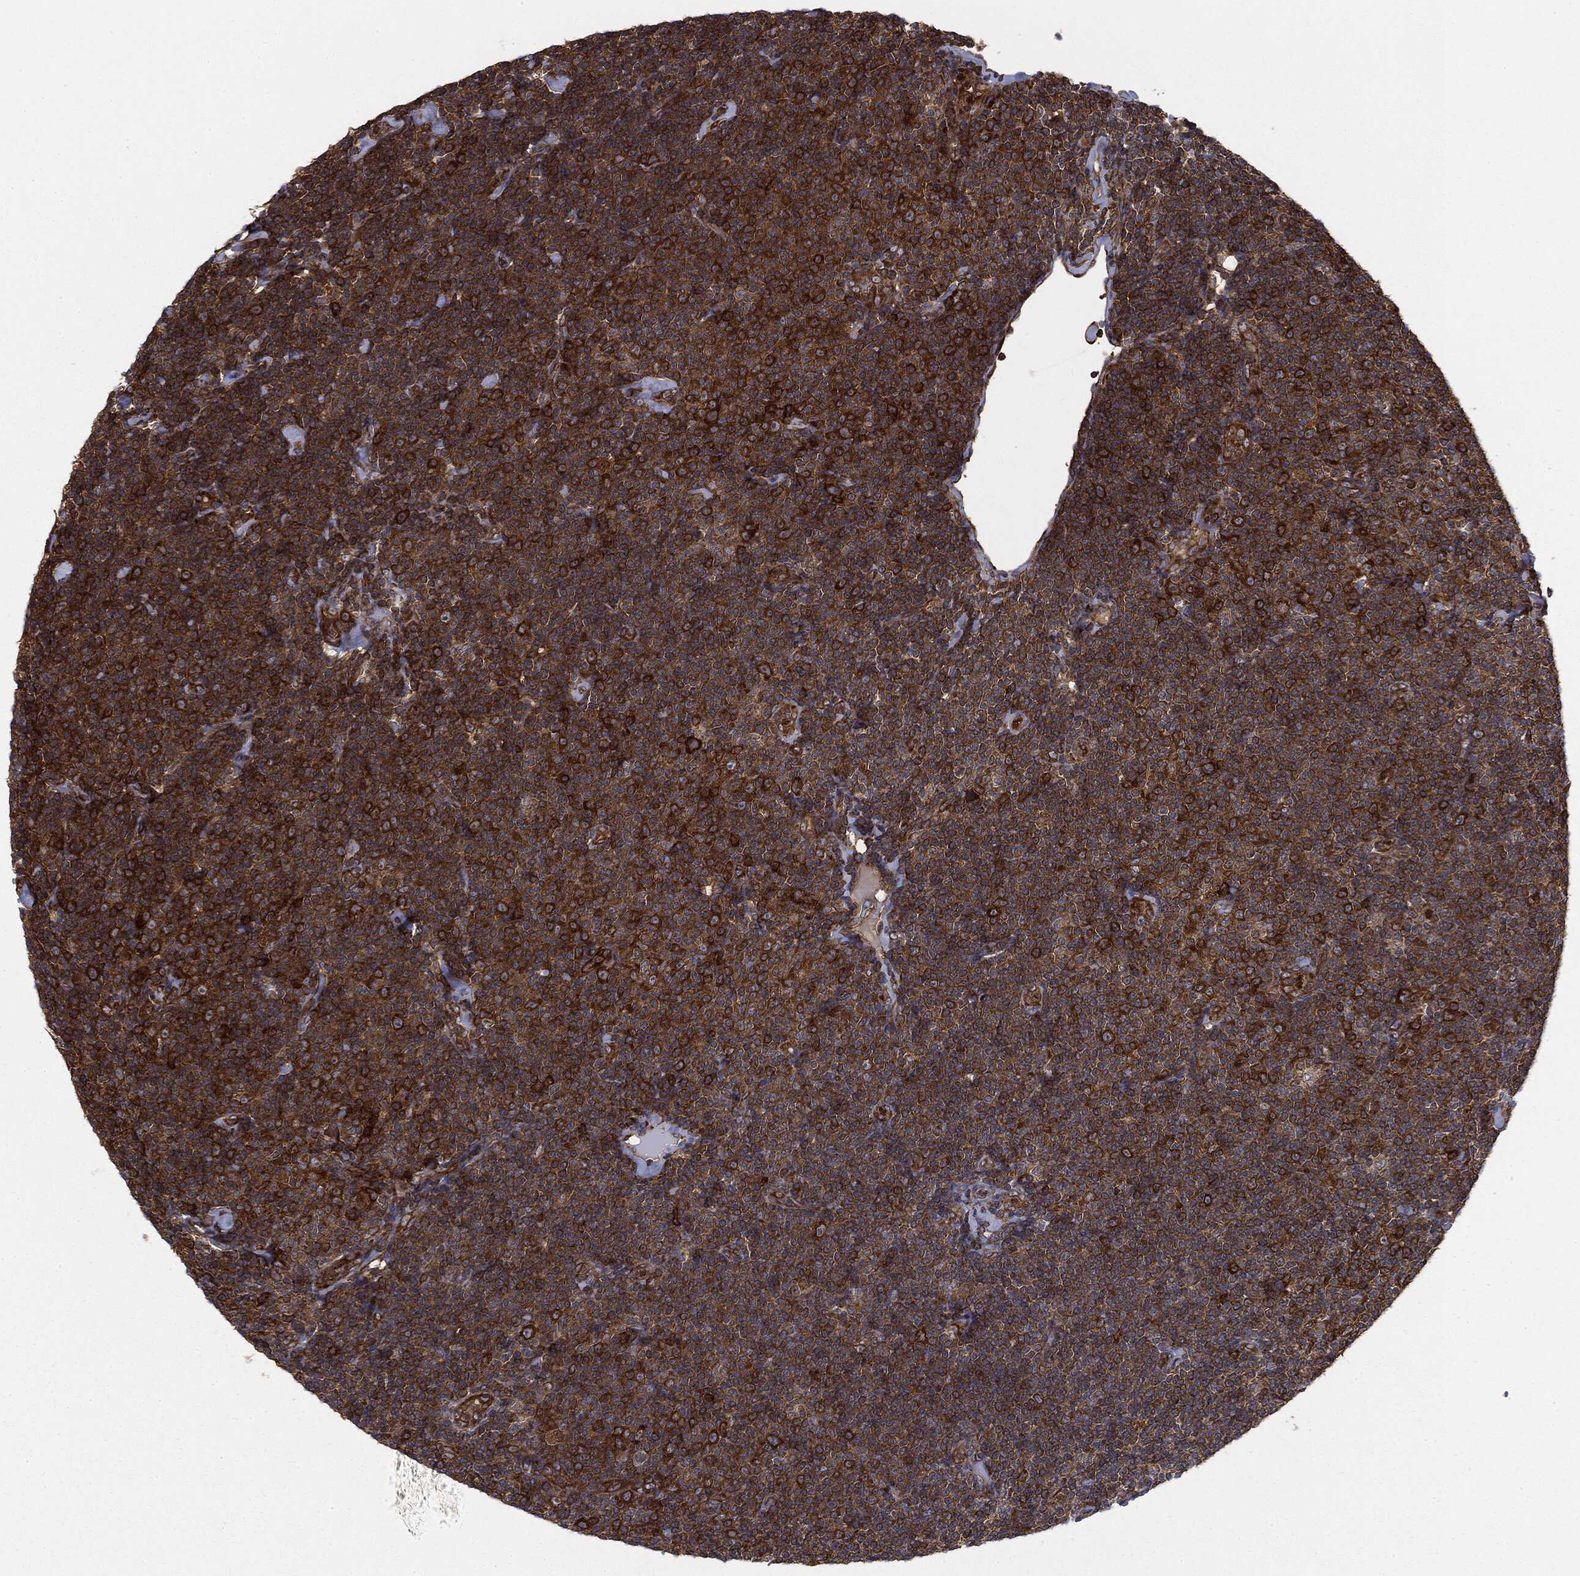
{"staining": {"intensity": "moderate", "quantity": ">75%", "location": "cytoplasmic/membranous"}, "tissue": "lymphoma", "cell_type": "Tumor cells", "image_type": "cancer", "snomed": [{"axis": "morphology", "description": "Malignant lymphoma, non-Hodgkin's type, Low grade"}, {"axis": "topography", "description": "Lymph node"}], "caption": "This is an image of immunohistochemistry (IHC) staining of malignant lymphoma, non-Hodgkin's type (low-grade), which shows moderate staining in the cytoplasmic/membranous of tumor cells.", "gene": "EIF2AK2", "patient": {"sex": "male", "age": 81}}